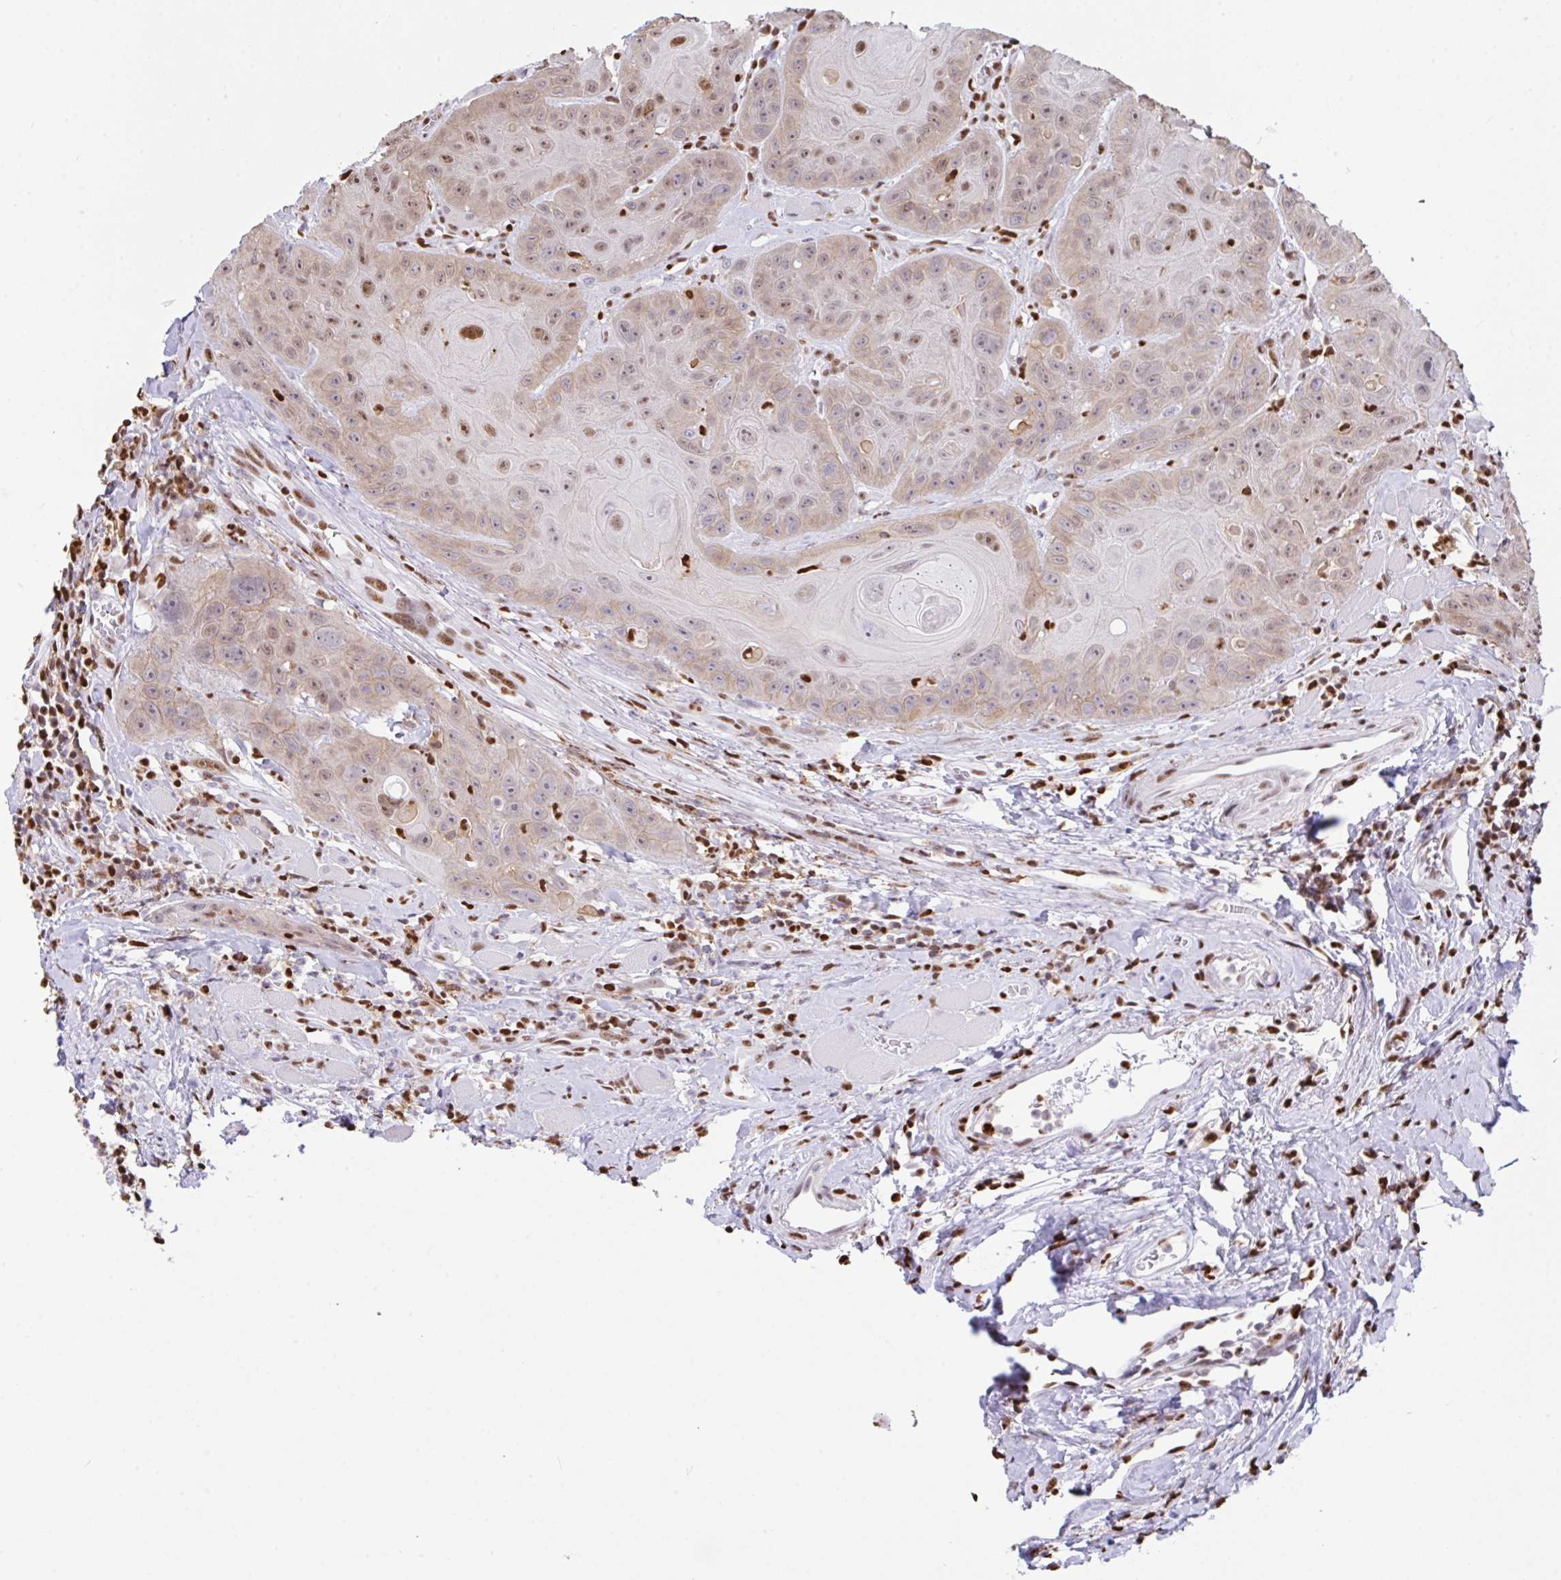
{"staining": {"intensity": "moderate", "quantity": "25%-75%", "location": "cytoplasmic/membranous,nuclear"}, "tissue": "head and neck cancer", "cell_type": "Tumor cells", "image_type": "cancer", "snomed": [{"axis": "morphology", "description": "Squamous cell carcinoma, NOS"}, {"axis": "topography", "description": "Head-Neck"}], "caption": "Immunohistochemical staining of head and neck squamous cell carcinoma reveals medium levels of moderate cytoplasmic/membranous and nuclear staining in approximately 25%-75% of tumor cells. Using DAB (brown) and hematoxylin (blue) stains, captured at high magnification using brightfield microscopy.", "gene": "BTBD10", "patient": {"sex": "female", "age": 59}}